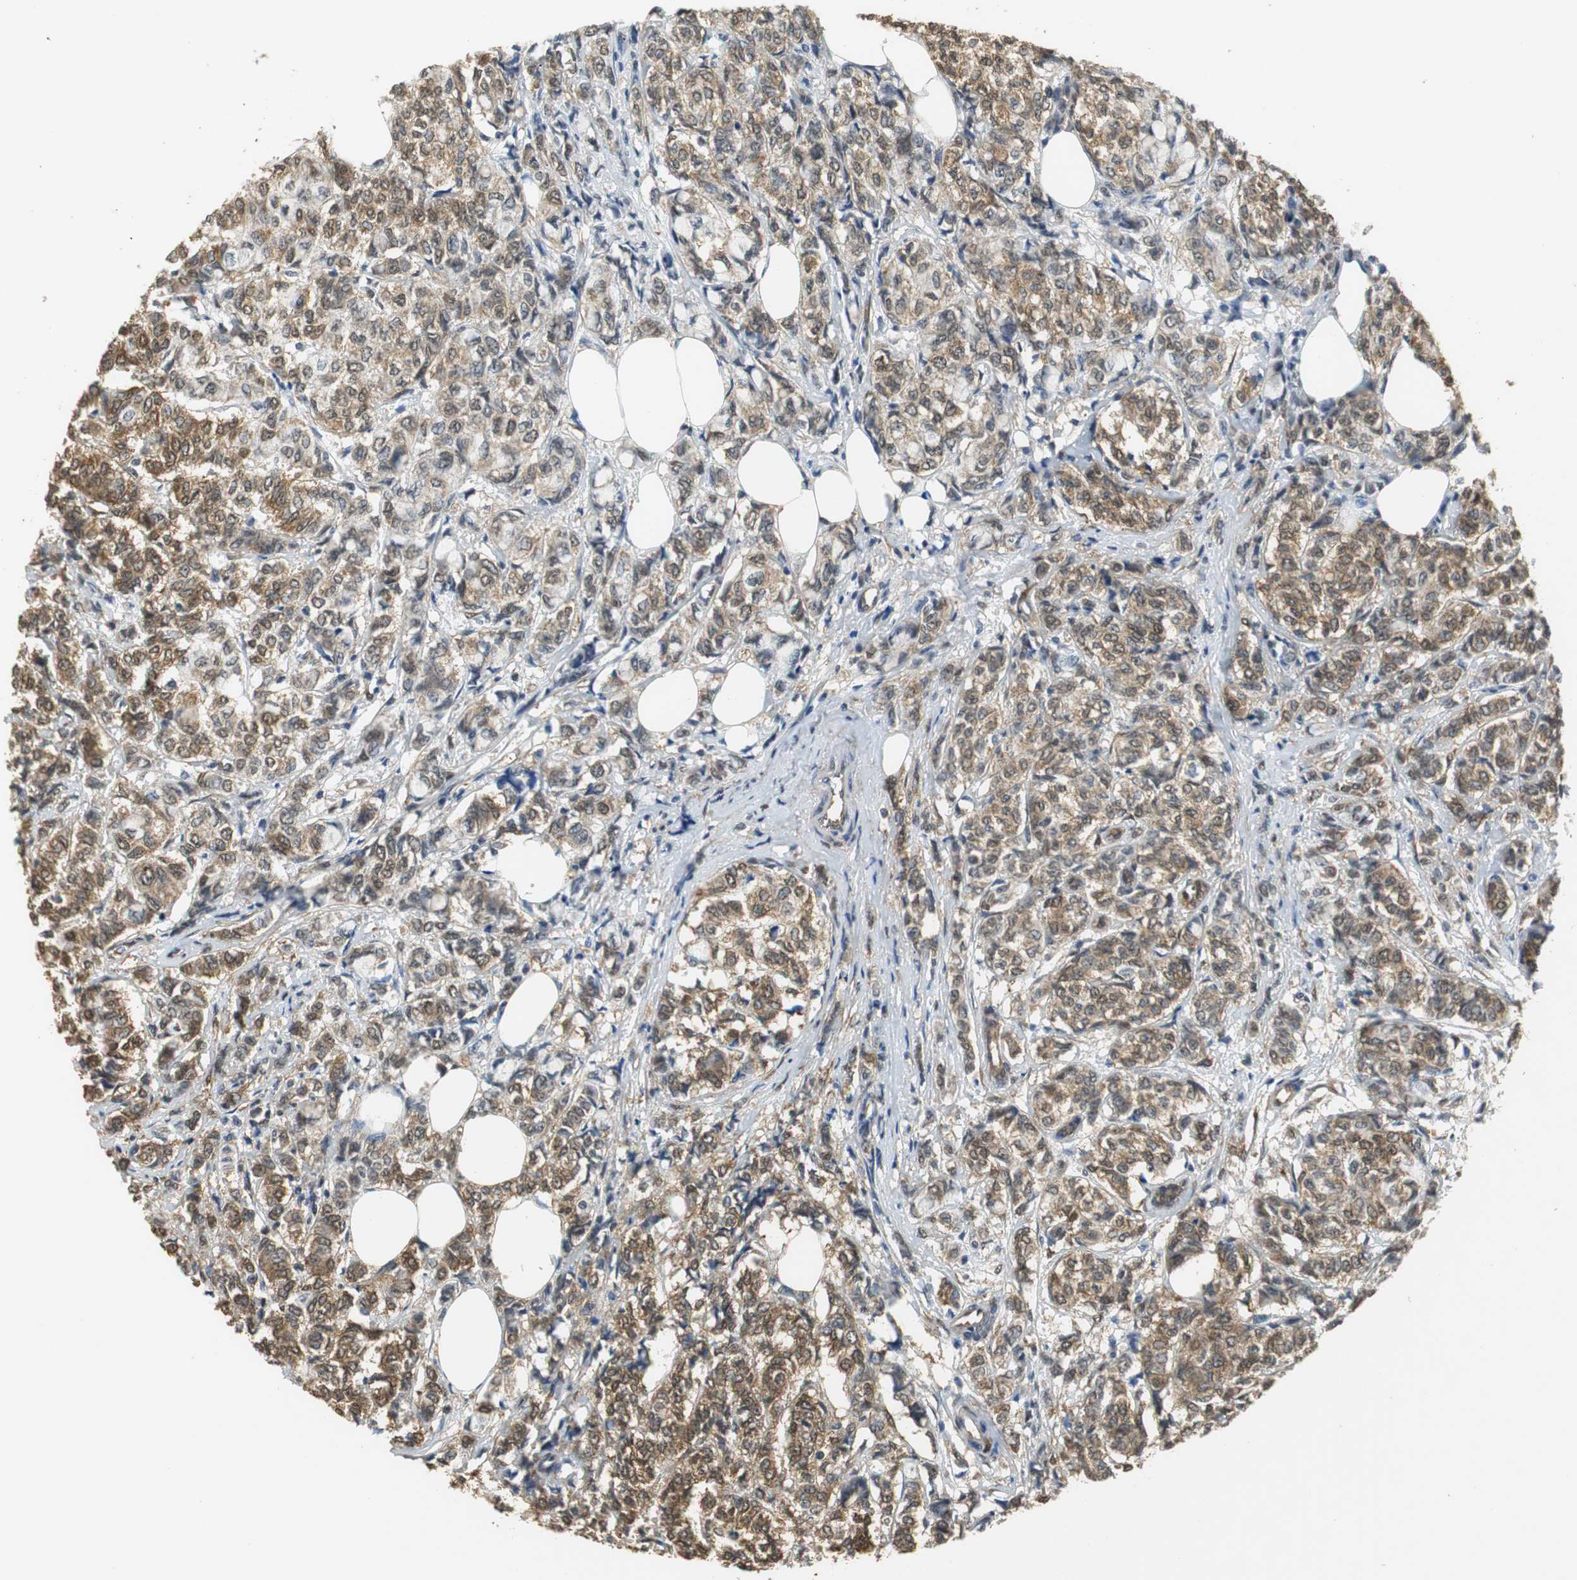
{"staining": {"intensity": "moderate", "quantity": ">75%", "location": "cytoplasmic/membranous"}, "tissue": "breast cancer", "cell_type": "Tumor cells", "image_type": "cancer", "snomed": [{"axis": "morphology", "description": "Lobular carcinoma"}, {"axis": "topography", "description": "Breast"}], "caption": "A high-resolution photomicrograph shows IHC staining of lobular carcinoma (breast), which shows moderate cytoplasmic/membranous staining in approximately >75% of tumor cells. The protein of interest is stained brown, and the nuclei are stained in blue (DAB (3,3'-diaminobenzidine) IHC with brightfield microscopy, high magnification).", "gene": "UBQLN2", "patient": {"sex": "female", "age": 60}}